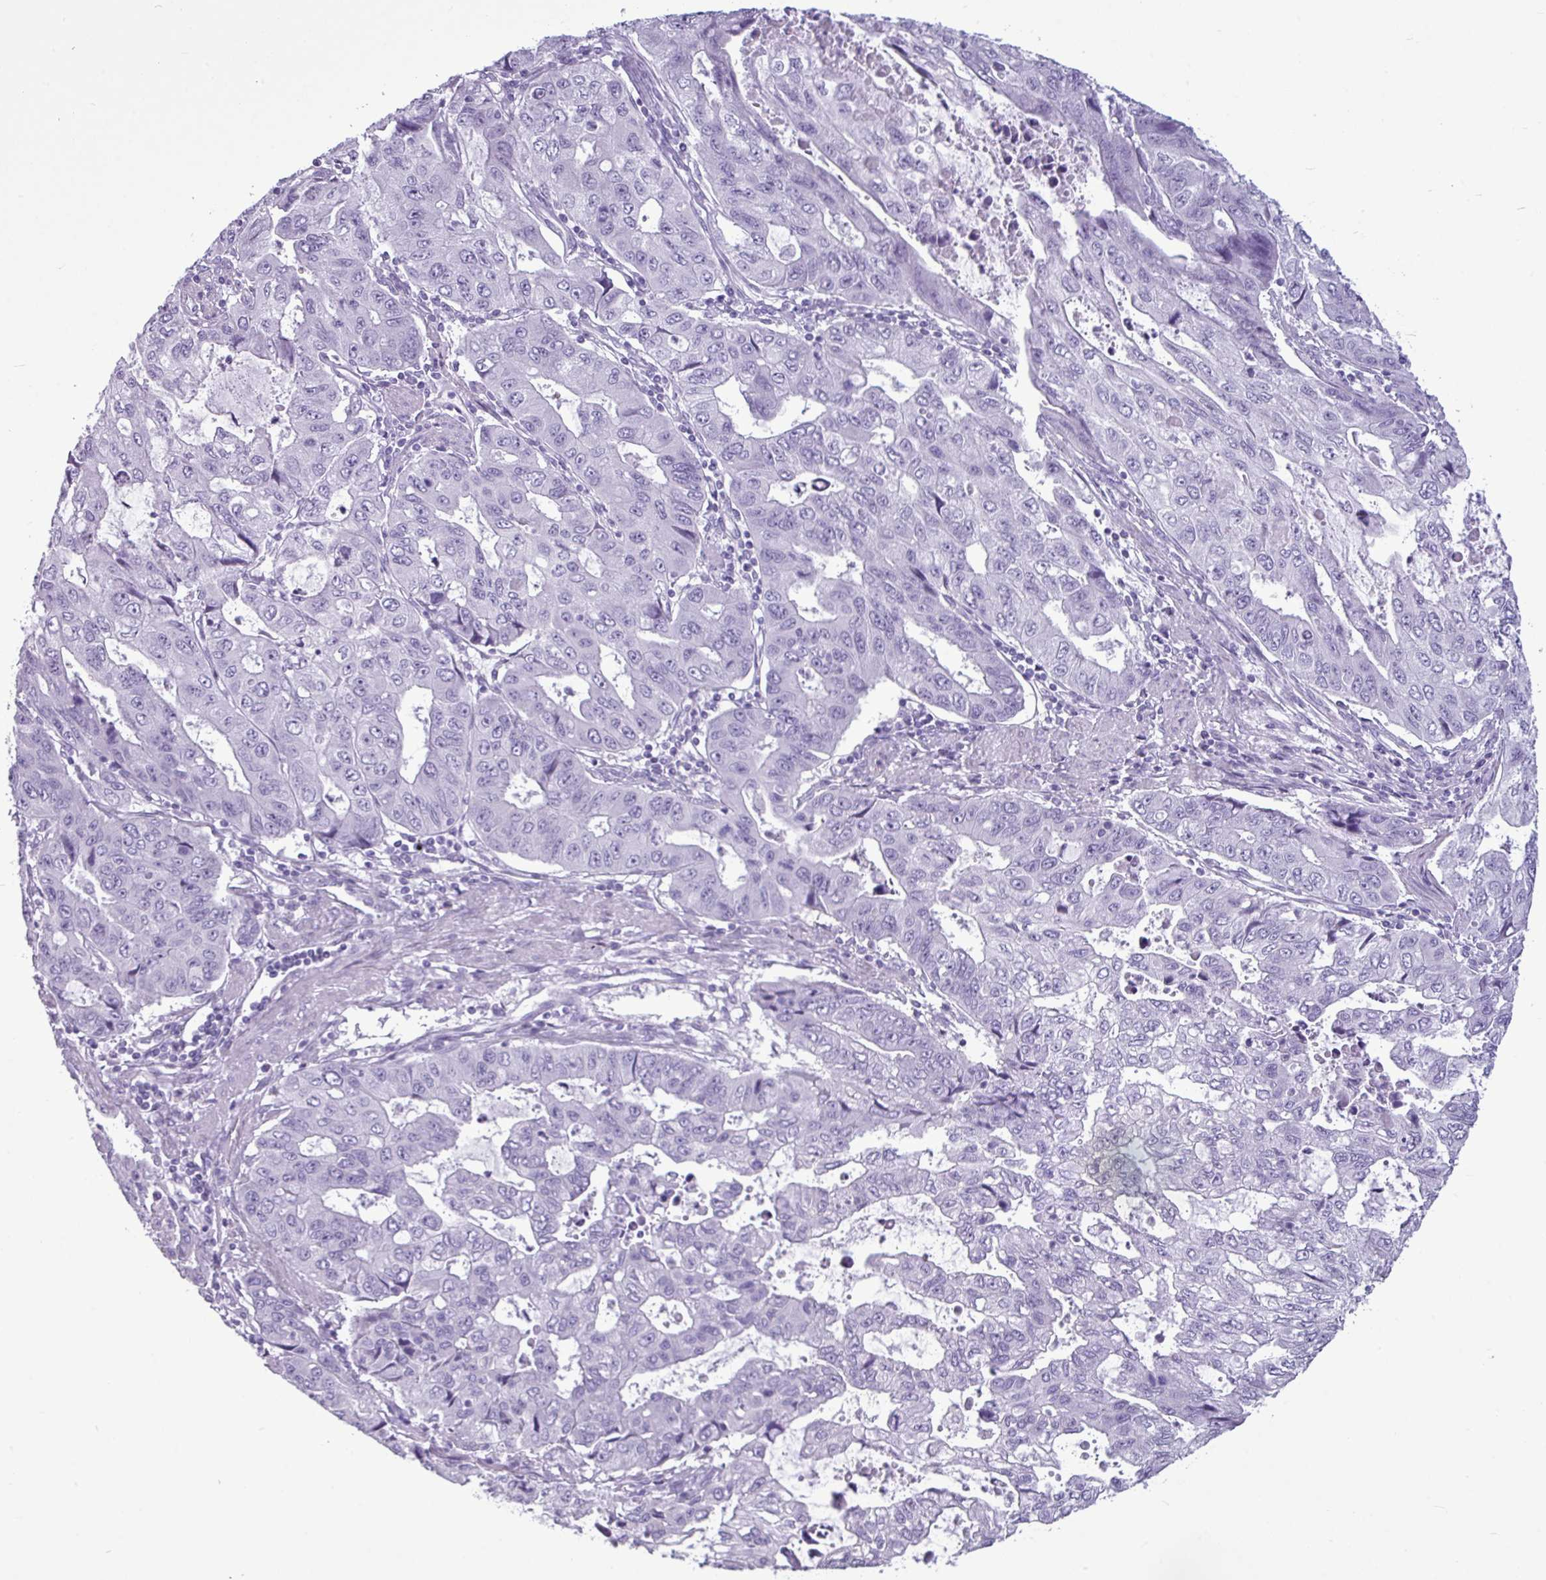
{"staining": {"intensity": "negative", "quantity": "none", "location": "none"}, "tissue": "stomach cancer", "cell_type": "Tumor cells", "image_type": "cancer", "snomed": [{"axis": "morphology", "description": "Adenocarcinoma, NOS"}, {"axis": "topography", "description": "Stomach, upper"}], "caption": "Immunohistochemistry (IHC) photomicrograph of stomach cancer stained for a protein (brown), which exhibits no staining in tumor cells.", "gene": "AMY1B", "patient": {"sex": "female", "age": 52}}